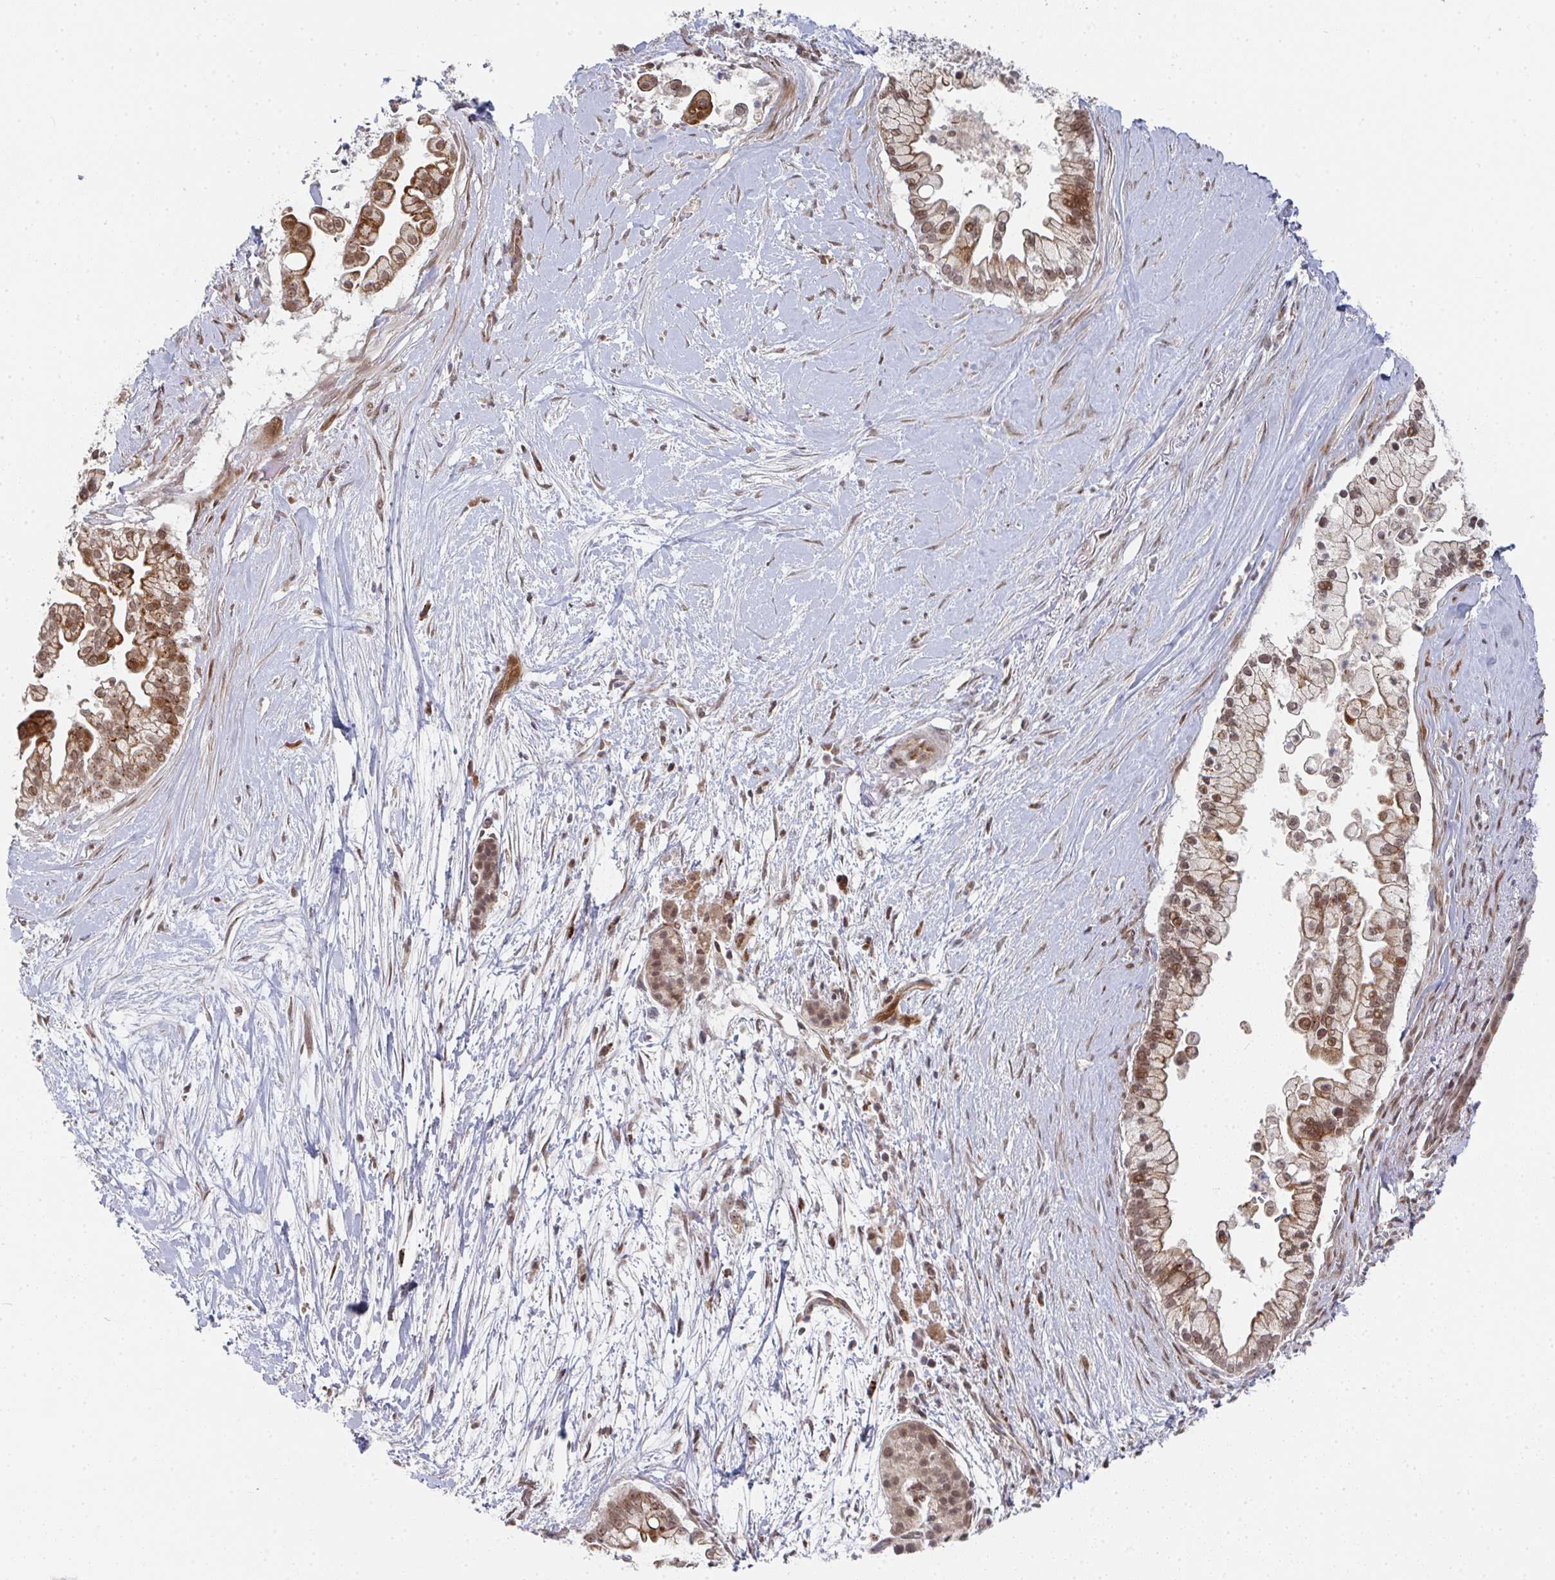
{"staining": {"intensity": "moderate", "quantity": ">75%", "location": "cytoplasmic/membranous,nuclear"}, "tissue": "pancreatic cancer", "cell_type": "Tumor cells", "image_type": "cancer", "snomed": [{"axis": "morphology", "description": "Adenocarcinoma, NOS"}, {"axis": "topography", "description": "Pancreas"}], "caption": "Tumor cells demonstrate medium levels of moderate cytoplasmic/membranous and nuclear positivity in about >75% of cells in adenocarcinoma (pancreatic).", "gene": "RBBP5", "patient": {"sex": "female", "age": 69}}